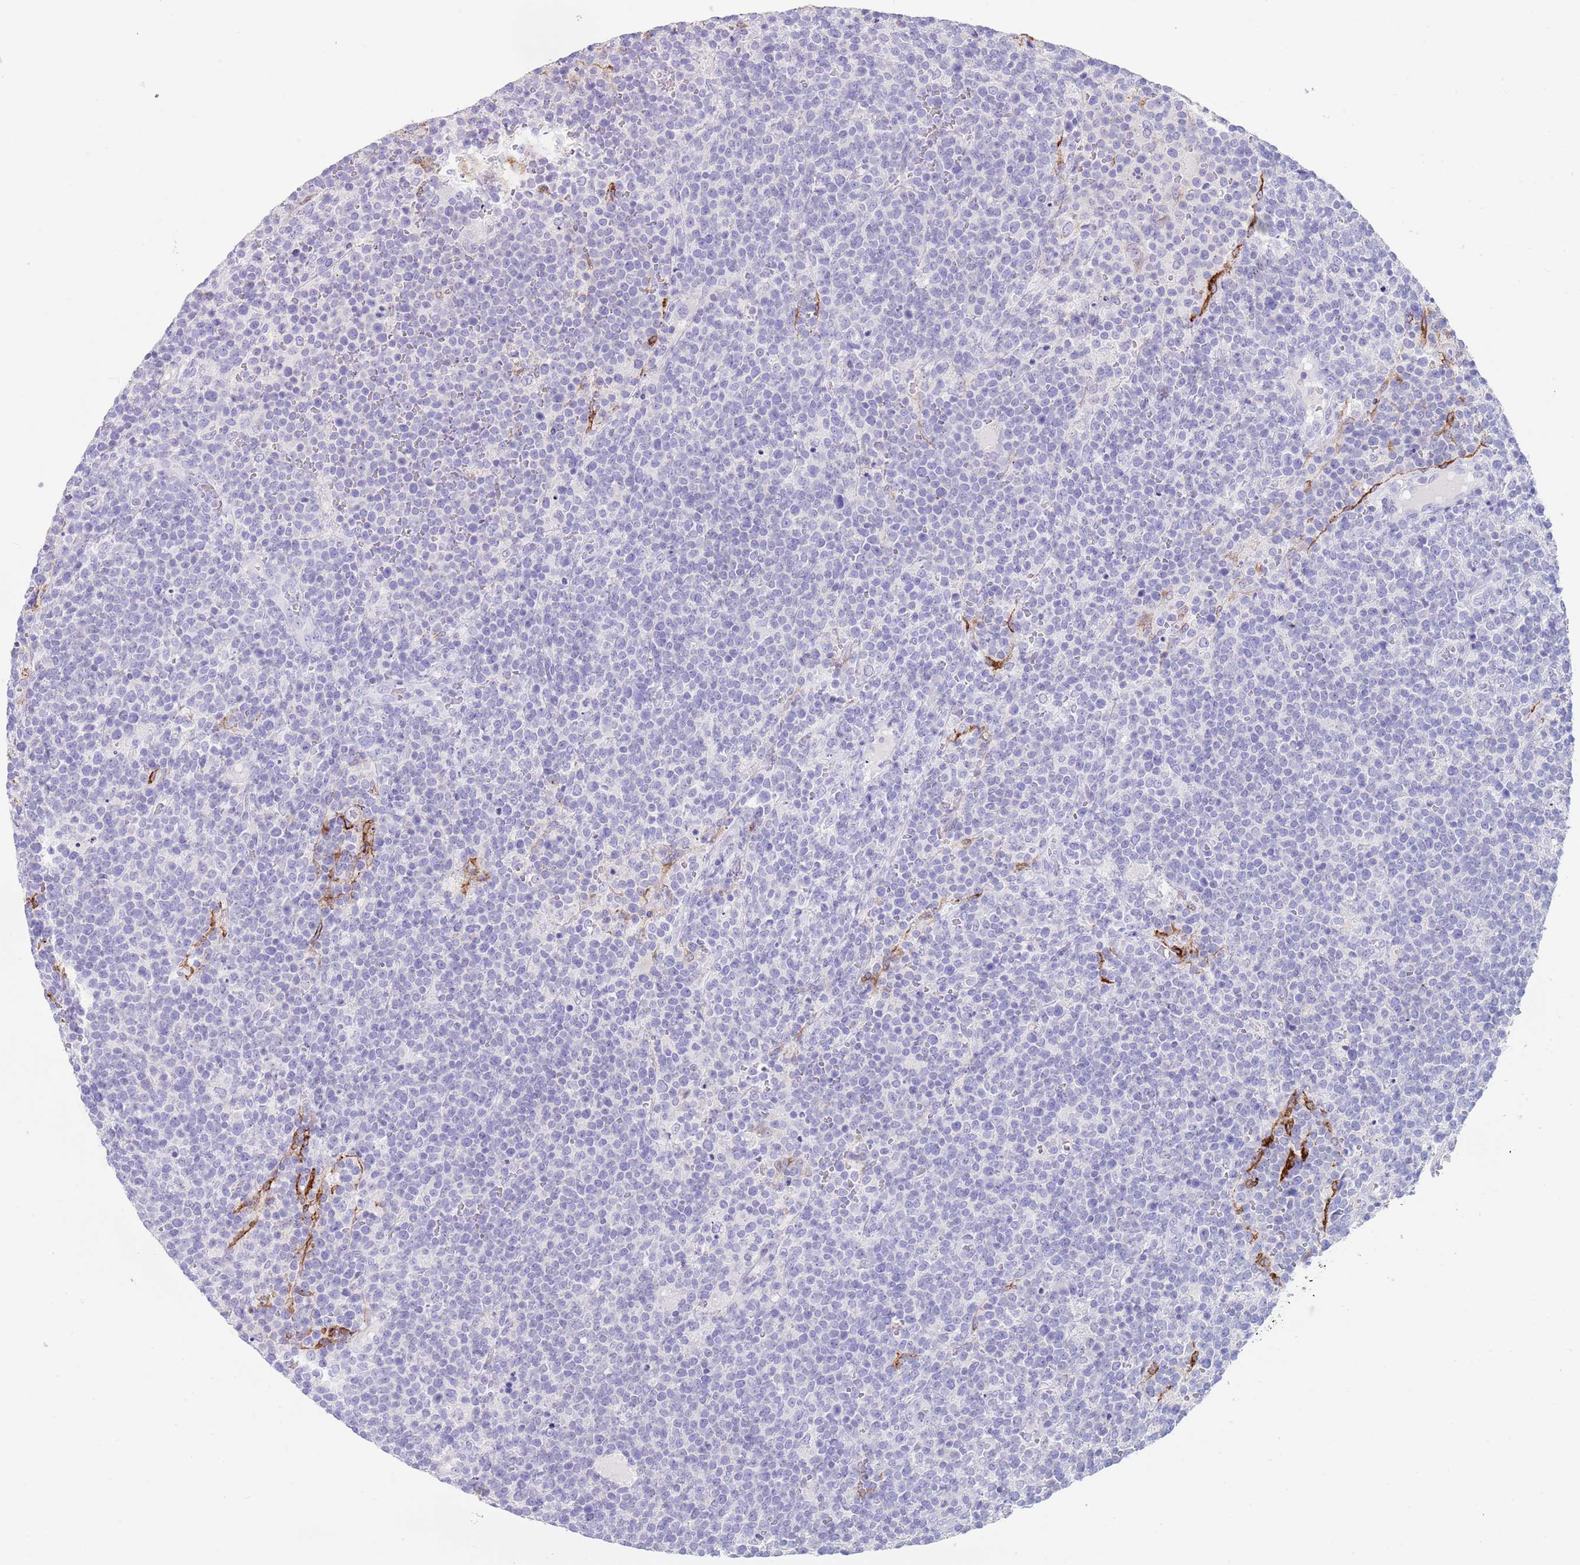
{"staining": {"intensity": "negative", "quantity": "none", "location": "none"}, "tissue": "lymphoma", "cell_type": "Tumor cells", "image_type": "cancer", "snomed": [{"axis": "morphology", "description": "Malignant lymphoma, non-Hodgkin's type, High grade"}, {"axis": "topography", "description": "Lymph node"}], "caption": "Tumor cells are negative for protein expression in human lymphoma.", "gene": "CPXM2", "patient": {"sex": "male", "age": 61}}